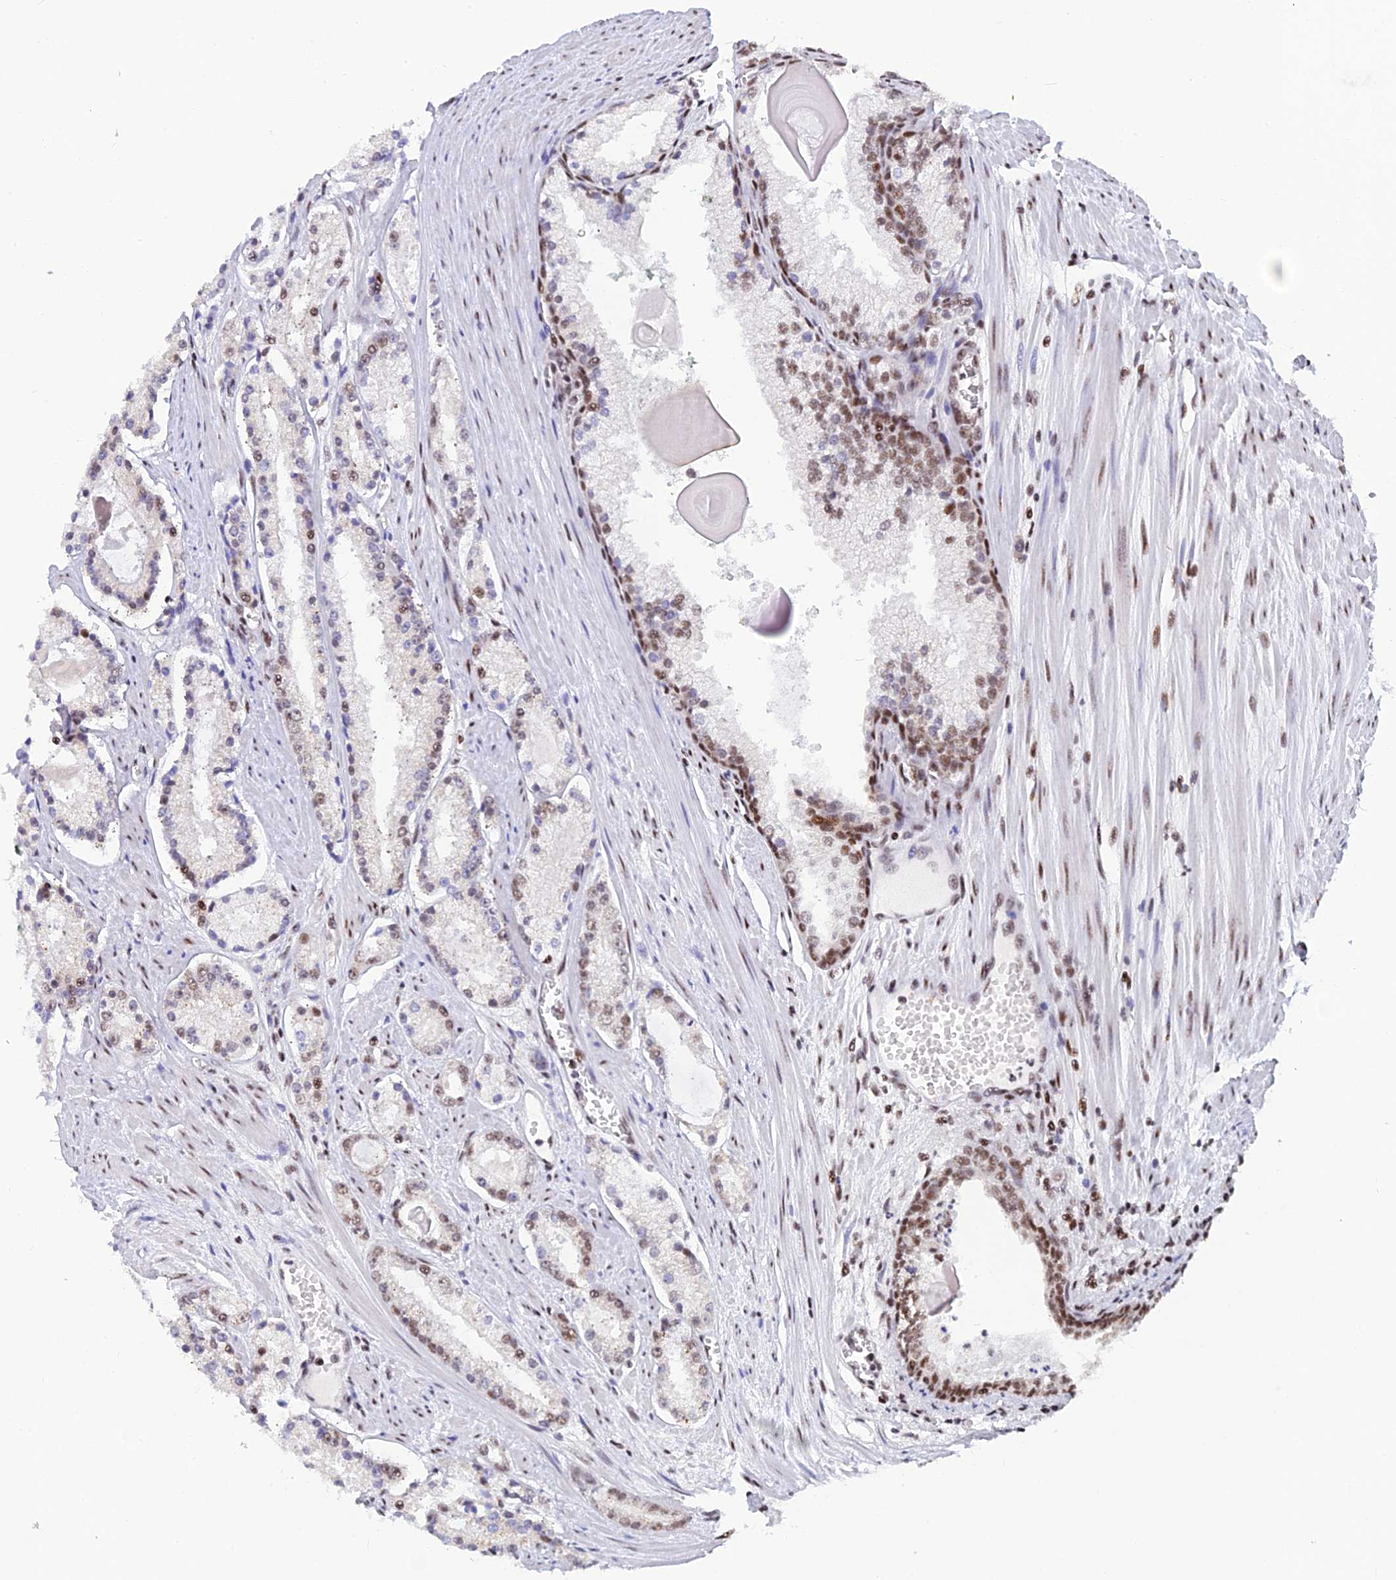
{"staining": {"intensity": "moderate", "quantity": "<25%", "location": "nuclear"}, "tissue": "prostate cancer", "cell_type": "Tumor cells", "image_type": "cancer", "snomed": [{"axis": "morphology", "description": "Adenocarcinoma, Low grade"}, {"axis": "topography", "description": "Prostate"}], "caption": "Protein positivity by IHC shows moderate nuclear staining in approximately <25% of tumor cells in prostate cancer (adenocarcinoma (low-grade)).", "gene": "USP22", "patient": {"sex": "male", "age": 54}}